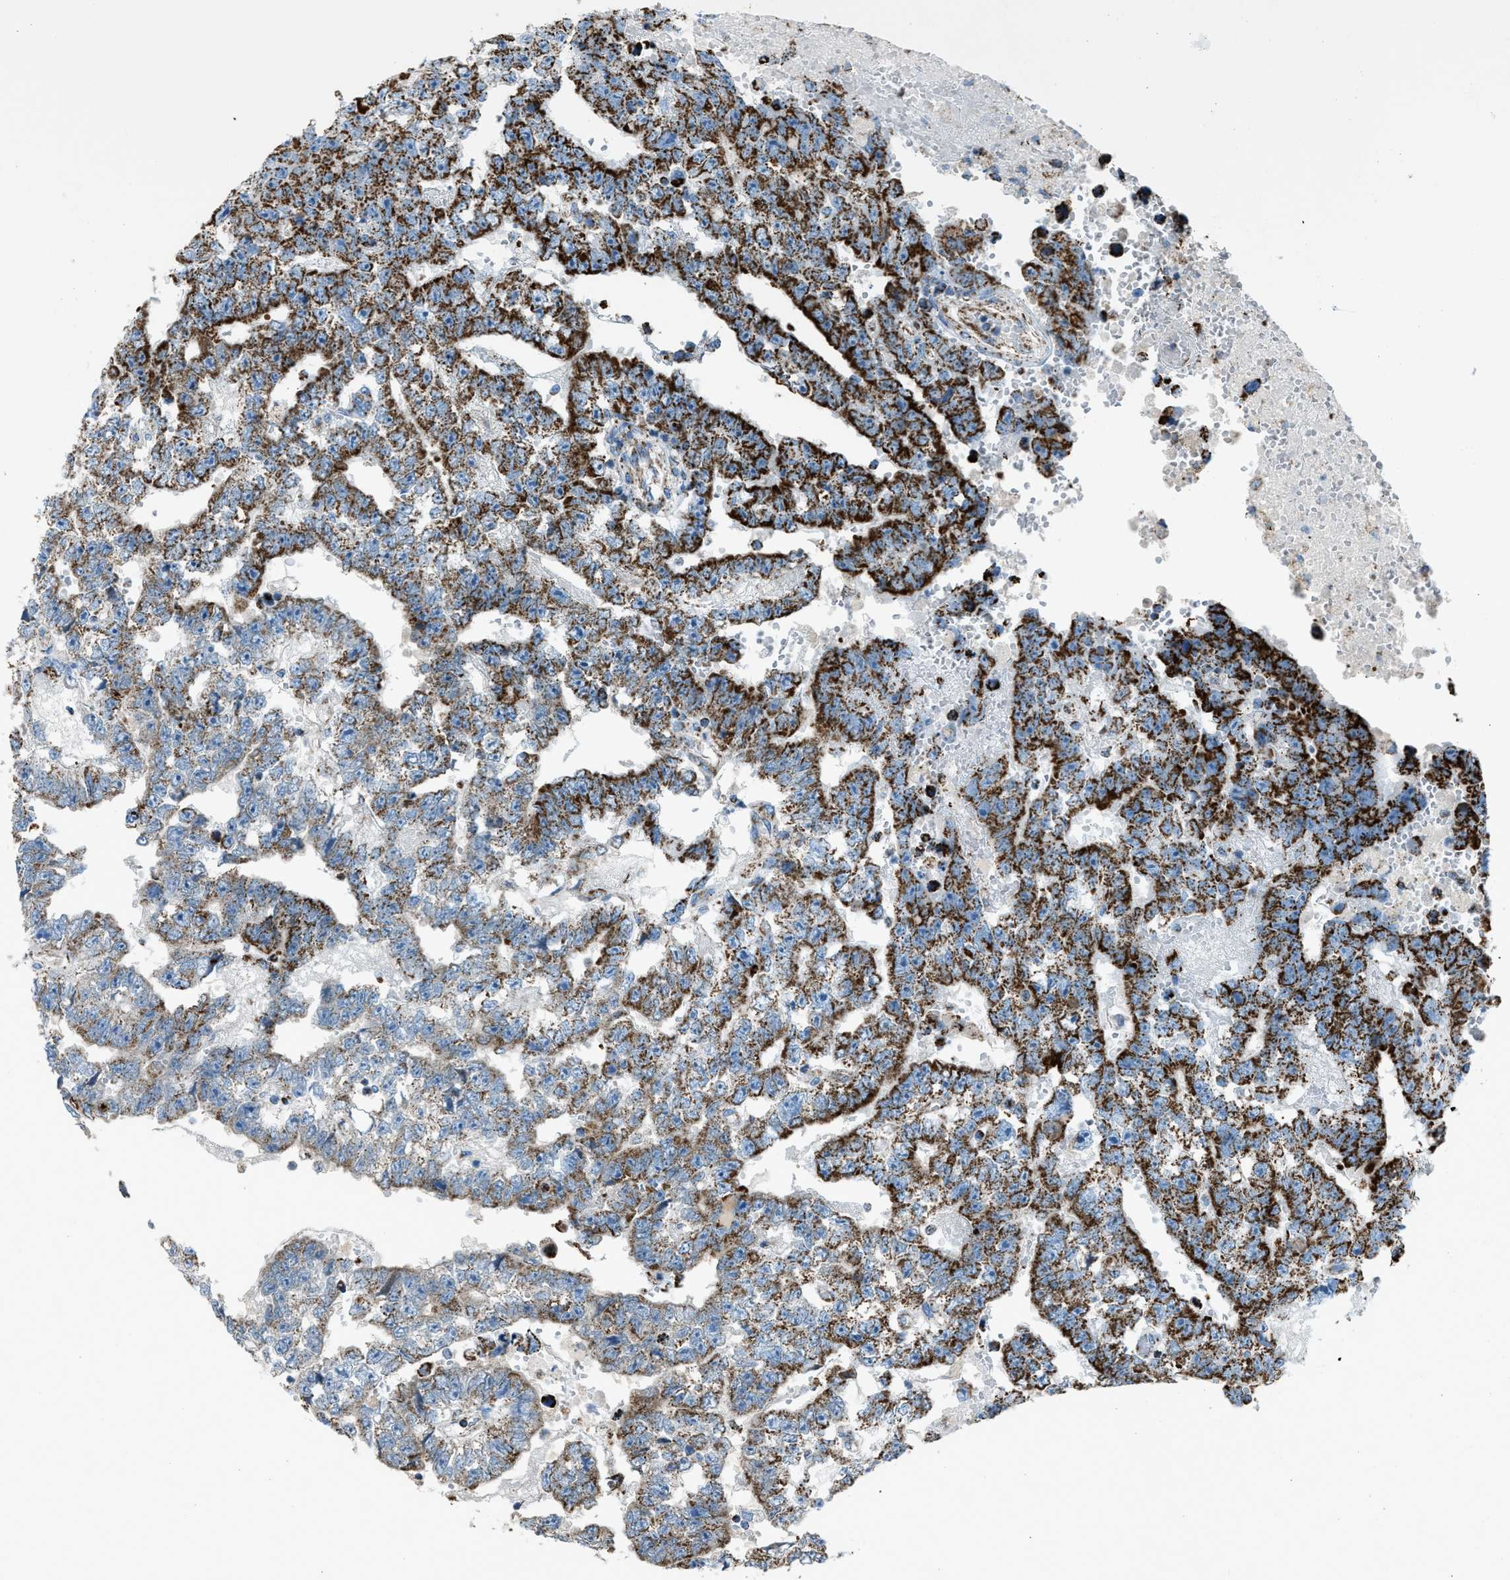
{"staining": {"intensity": "strong", "quantity": ">75%", "location": "cytoplasmic/membranous"}, "tissue": "testis cancer", "cell_type": "Tumor cells", "image_type": "cancer", "snomed": [{"axis": "morphology", "description": "Carcinoma, Embryonal, NOS"}, {"axis": "topography", "description": "Testis"}], "caption": "Embryonal carcinoma (testis) was stained to show a protein in brown. There is high levels of strong cytoplasmic/membranous positivity in approximately >75% of tumor cells.", "gene": "MDH2", "patient": {"sex": "male", "age": 25}}